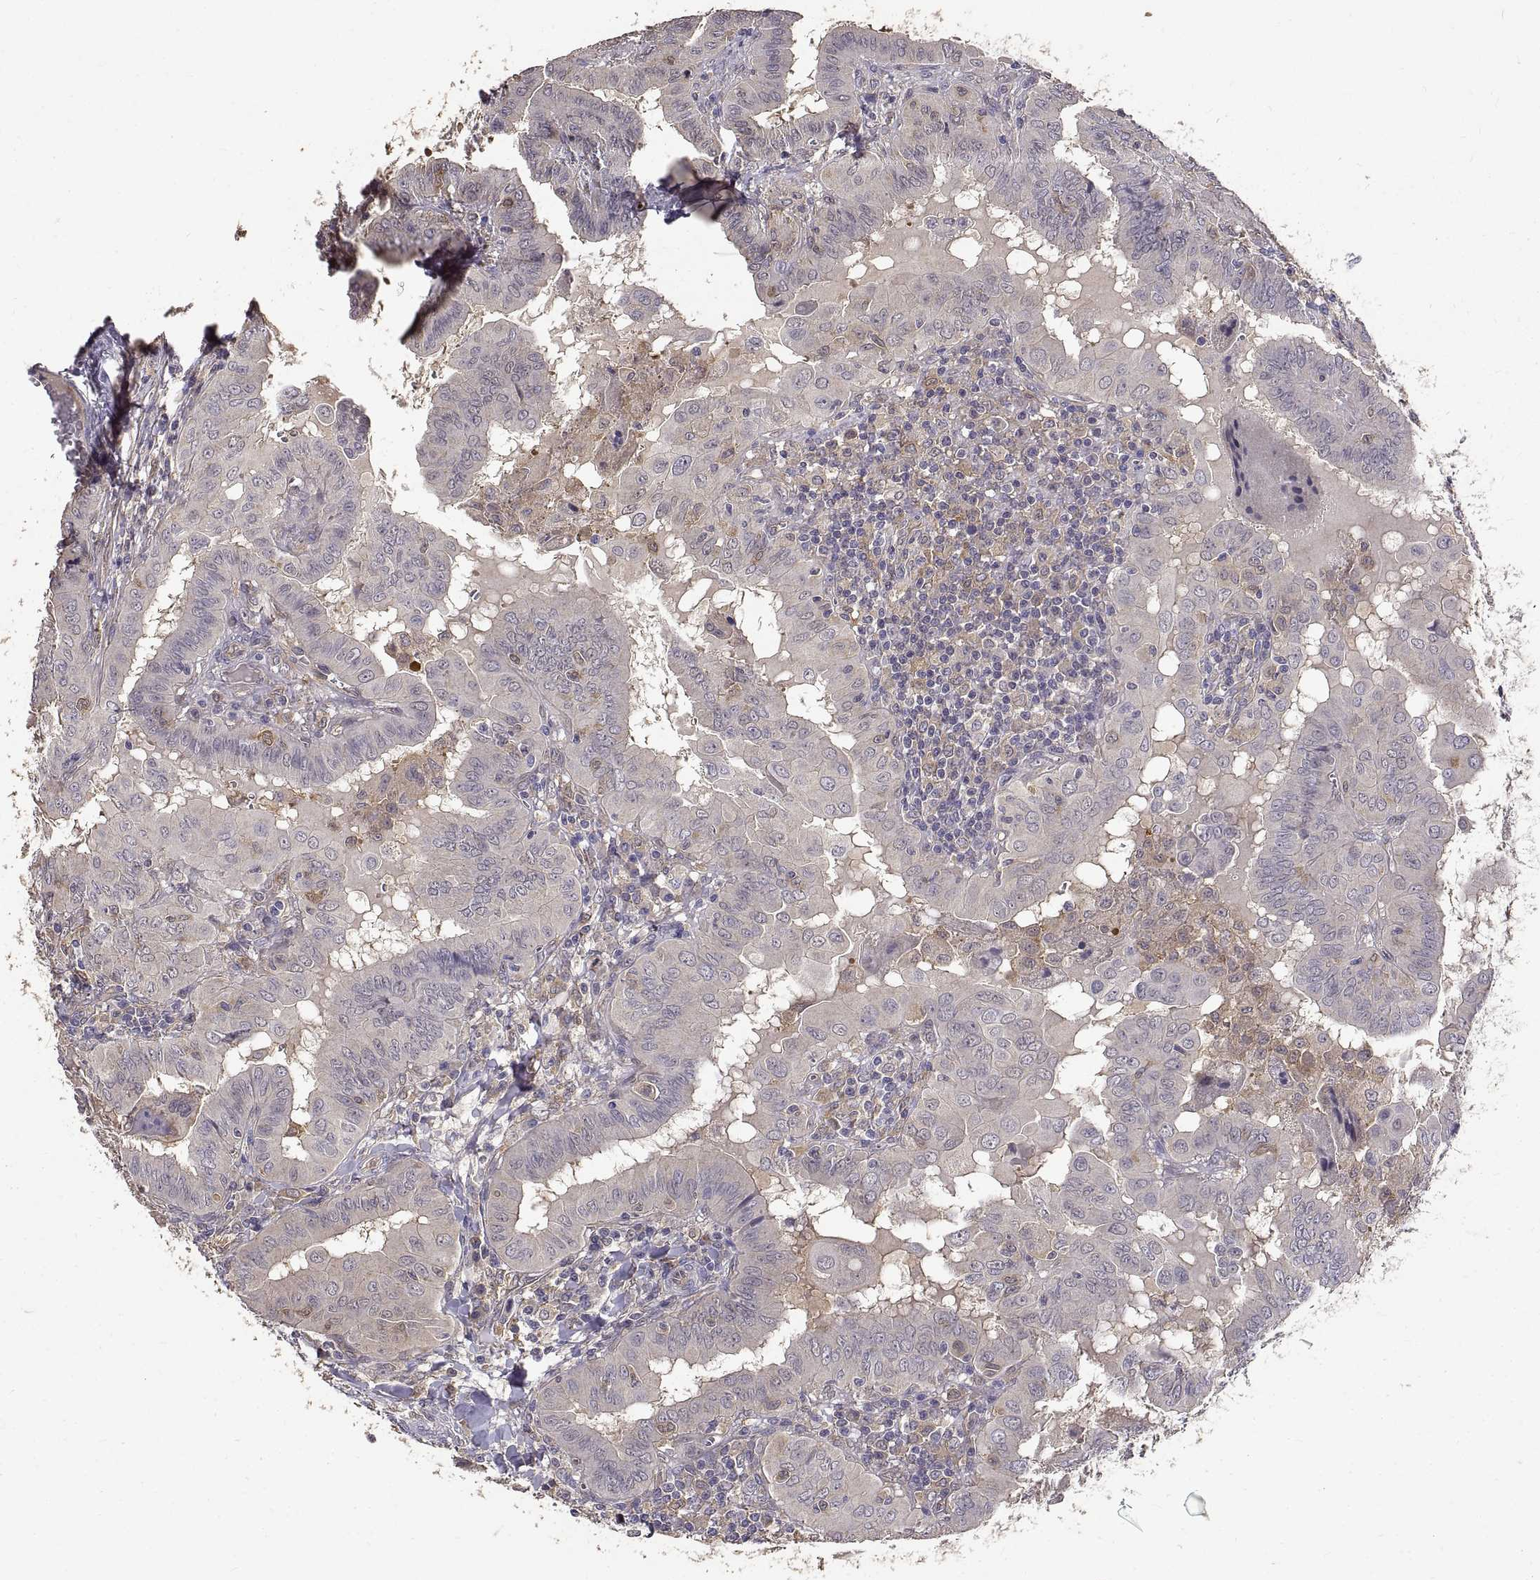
{"staining": {"intensity": "negative", "quantity": "none", "location": "none"}, "tissue": "thyroid cancer", "cell_type": "Tumor cells", "image_type": "cancer", "snomed": [{"axis": "morphology", "description": "Papillary adenocarcinoma, NOS"}, {"axis": "topography", "description": "Thyroid gland"}], "caption": "DAB (3,3'-diaminobenzidine) immunohistochemical staining of thyroid papillary adenocarcinoma reveals no significant staining in tumor cells.", "gene": "PEA15", "patient": {"sex": "female", "age": 37}}